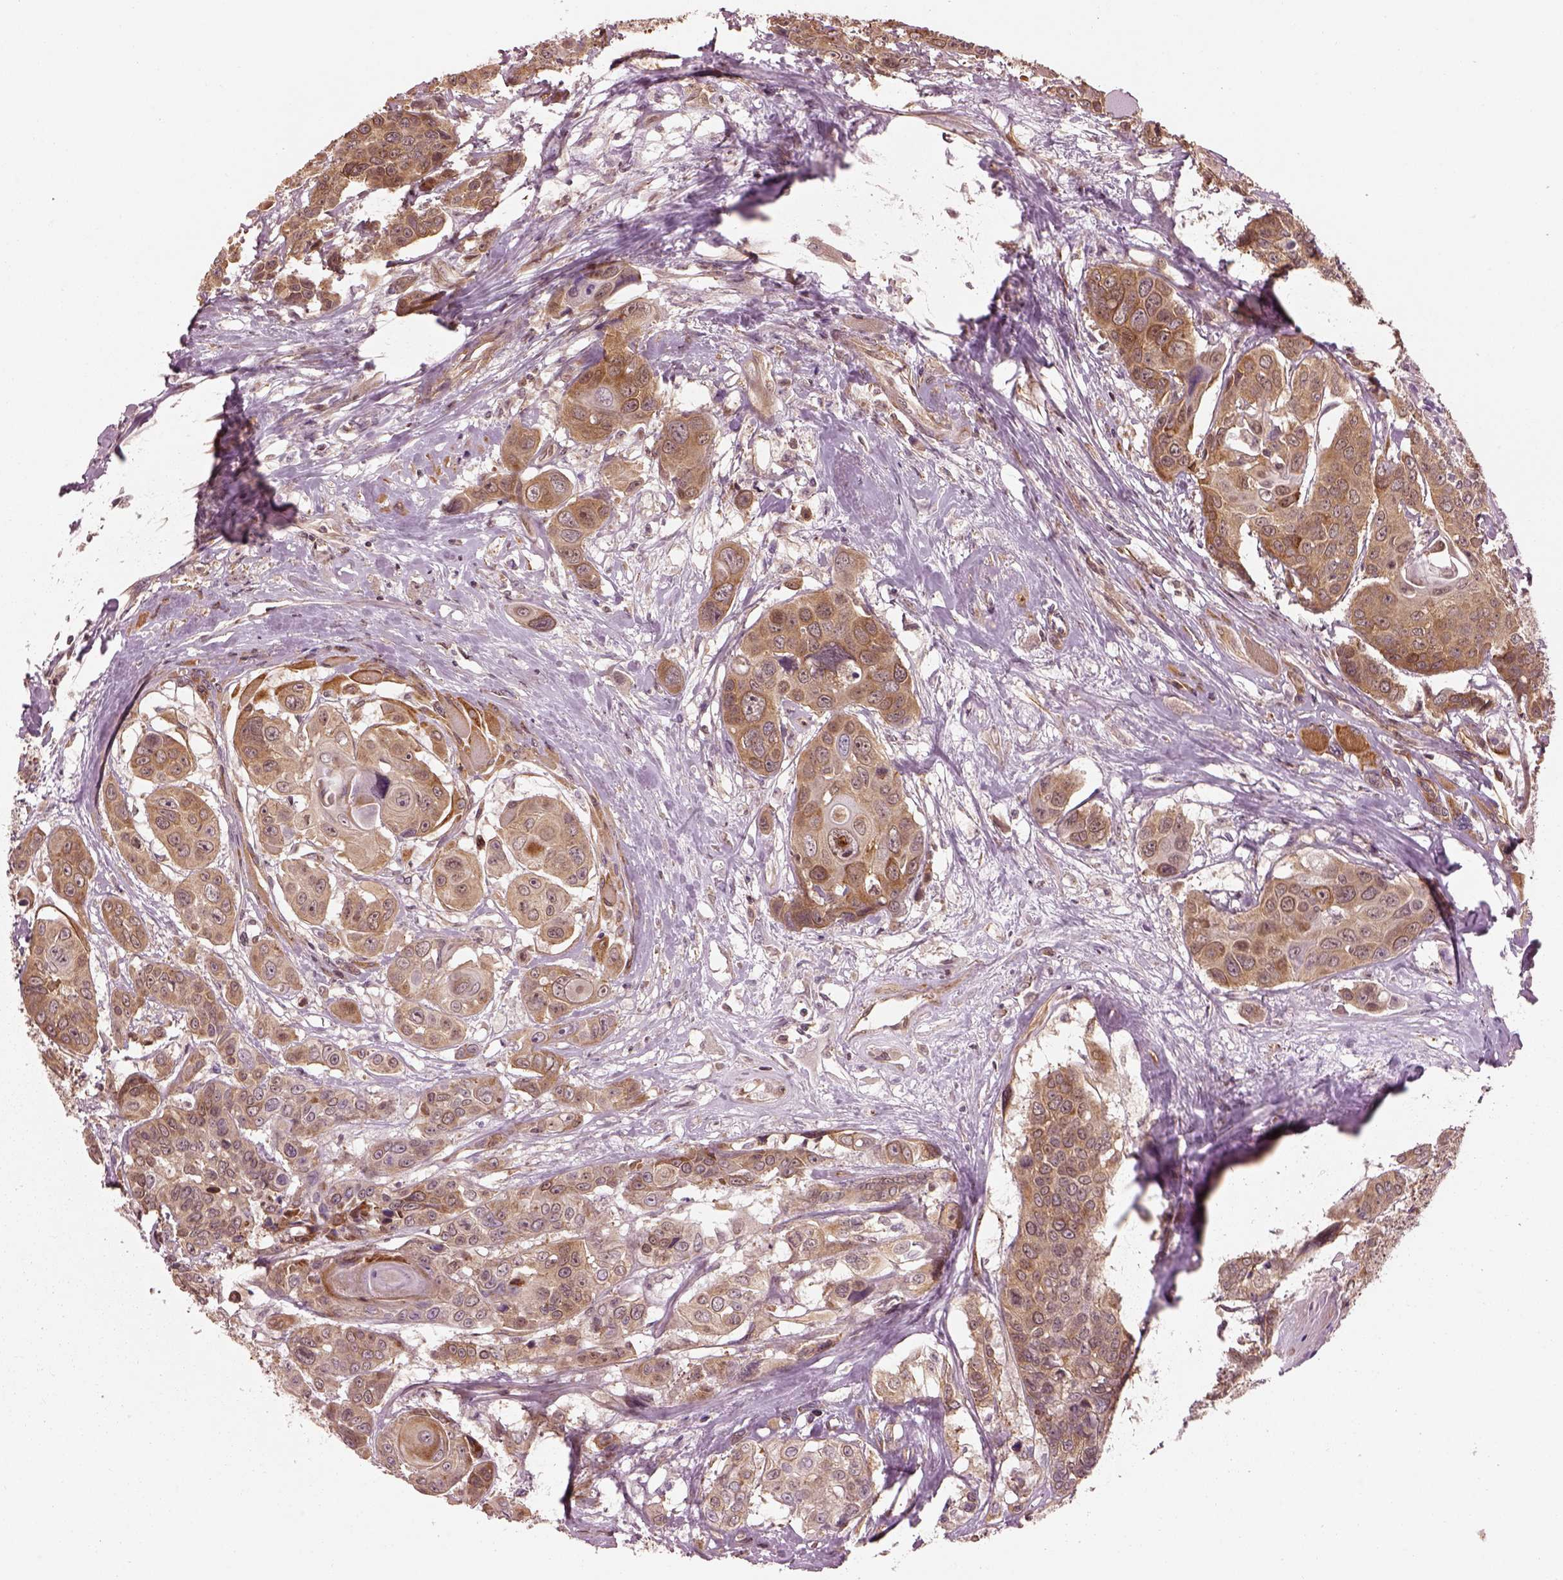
{"staining": {"intensity": "moderate", "quantity": "25%-75%", "location": "cytoplasmic/membranous"}, "tissue": "head and neck cancer", "cell_type": "Tumor cells", "image_type": "cancer", "snomed": [{"axis": "morphology", "description": "Squamous cell carcinoma, NOS"}, {"axis": "topography", "description": "Oral tissue"}, {"axis": "topography", "description": "Head-Neck"}], "caption": "Brown immunohistochemical staining in head and neck cancer exhibits moderate cytoplasmic/membranous staining in about 25%-75% of tumor cells. (DAB (3,3'-diaminobenzidine) IHC with brightfield microscopy, high magnification).", "gene": "LSM14A", "patient": {"sex": "male", "age": 56}}